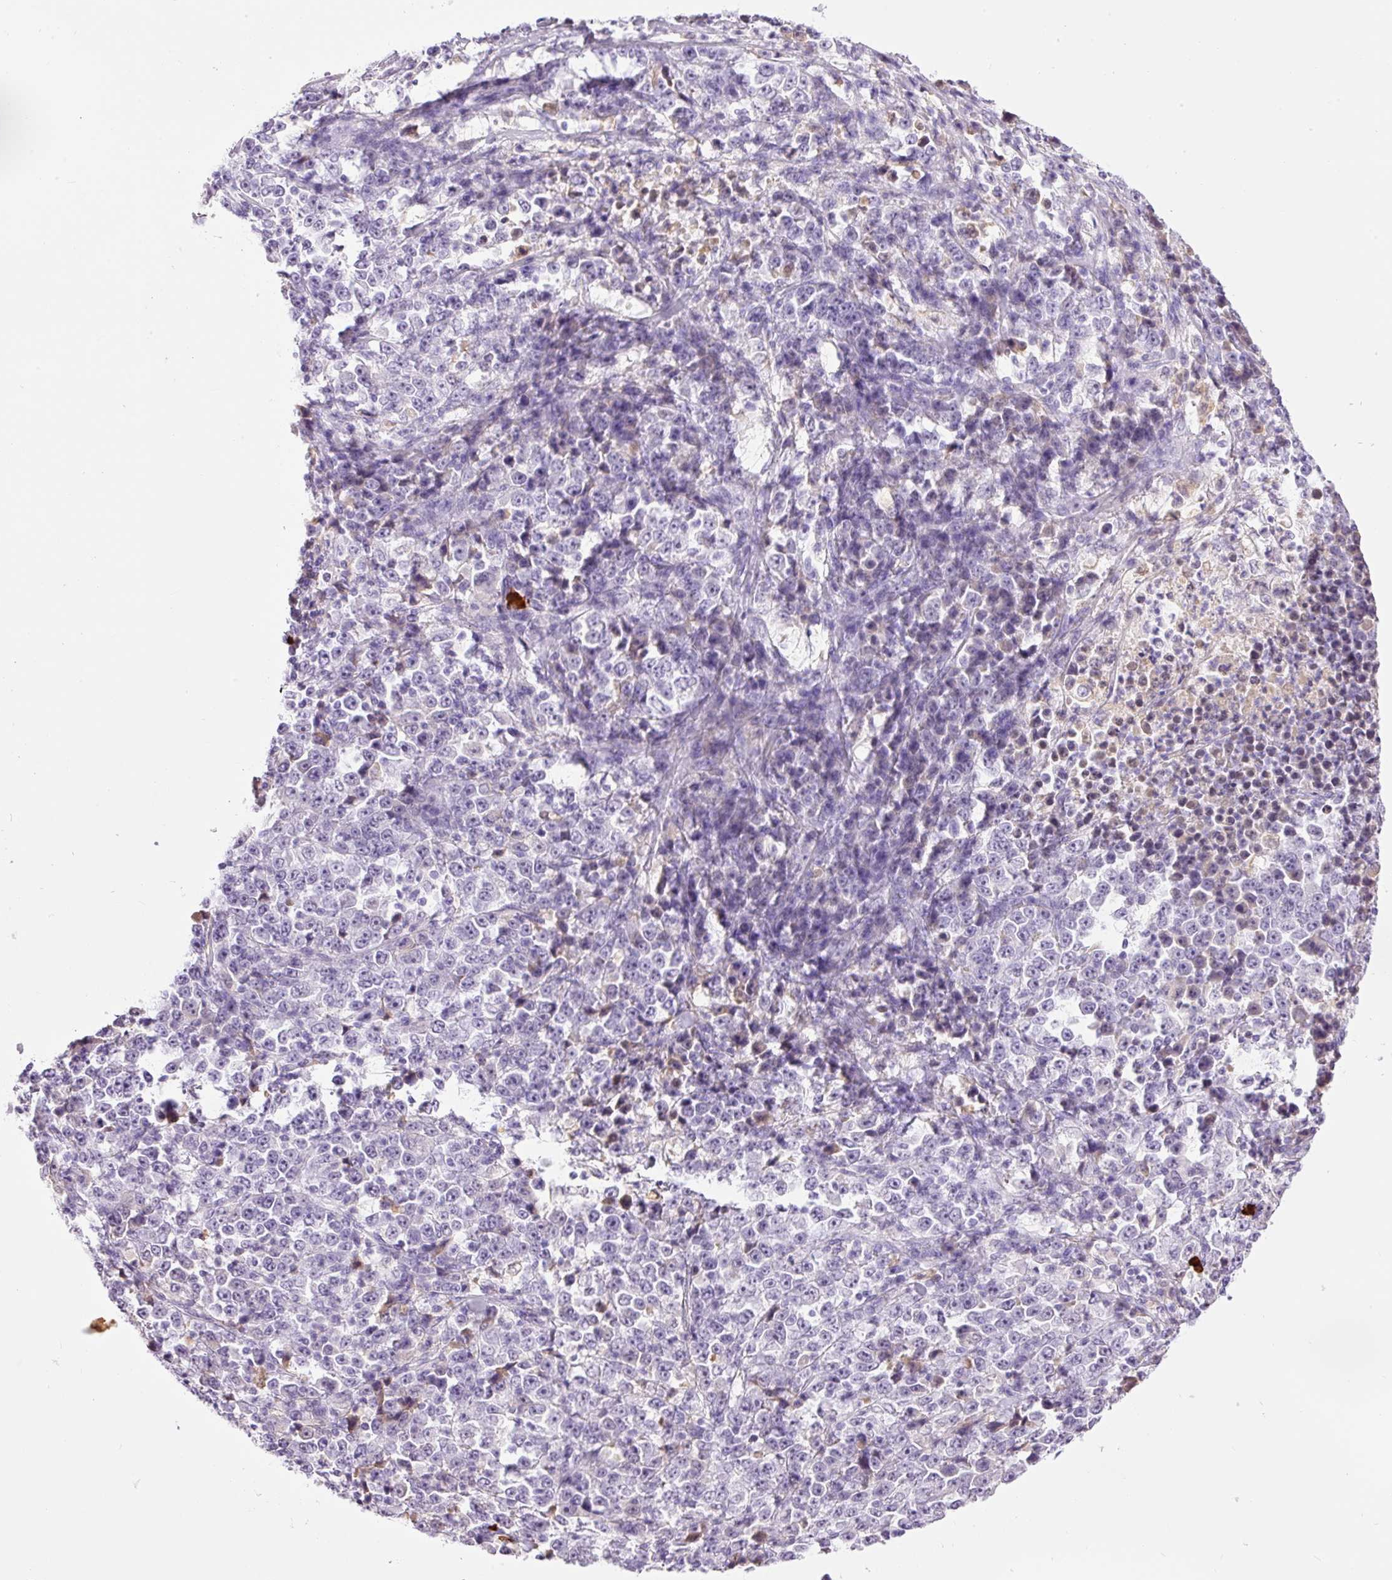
{"staining": {"intensity": "weak", "quantity": "<25%", "location": "cytoplasmic/membranous"}, "tissue": "stomach cancer", "cell_type": "Tumor cells", "image_type": "cancer", "snomed": [{"axis": "morphology", "description": "Normal tissue, NOS"}, {"axis": "morphology", "description": "Adenocarcinoma, NOS"}, {"axis": "topography", "description": "Stomach, upper"}, {"axis": "topography", "description": "Stomach"}], "caption": "Tumor cells show no significant protein positivity in stomach cancer (adenocarcinoma).", "gene": "PRPF38B", "patient": {"sex": "male", "age": 59}}